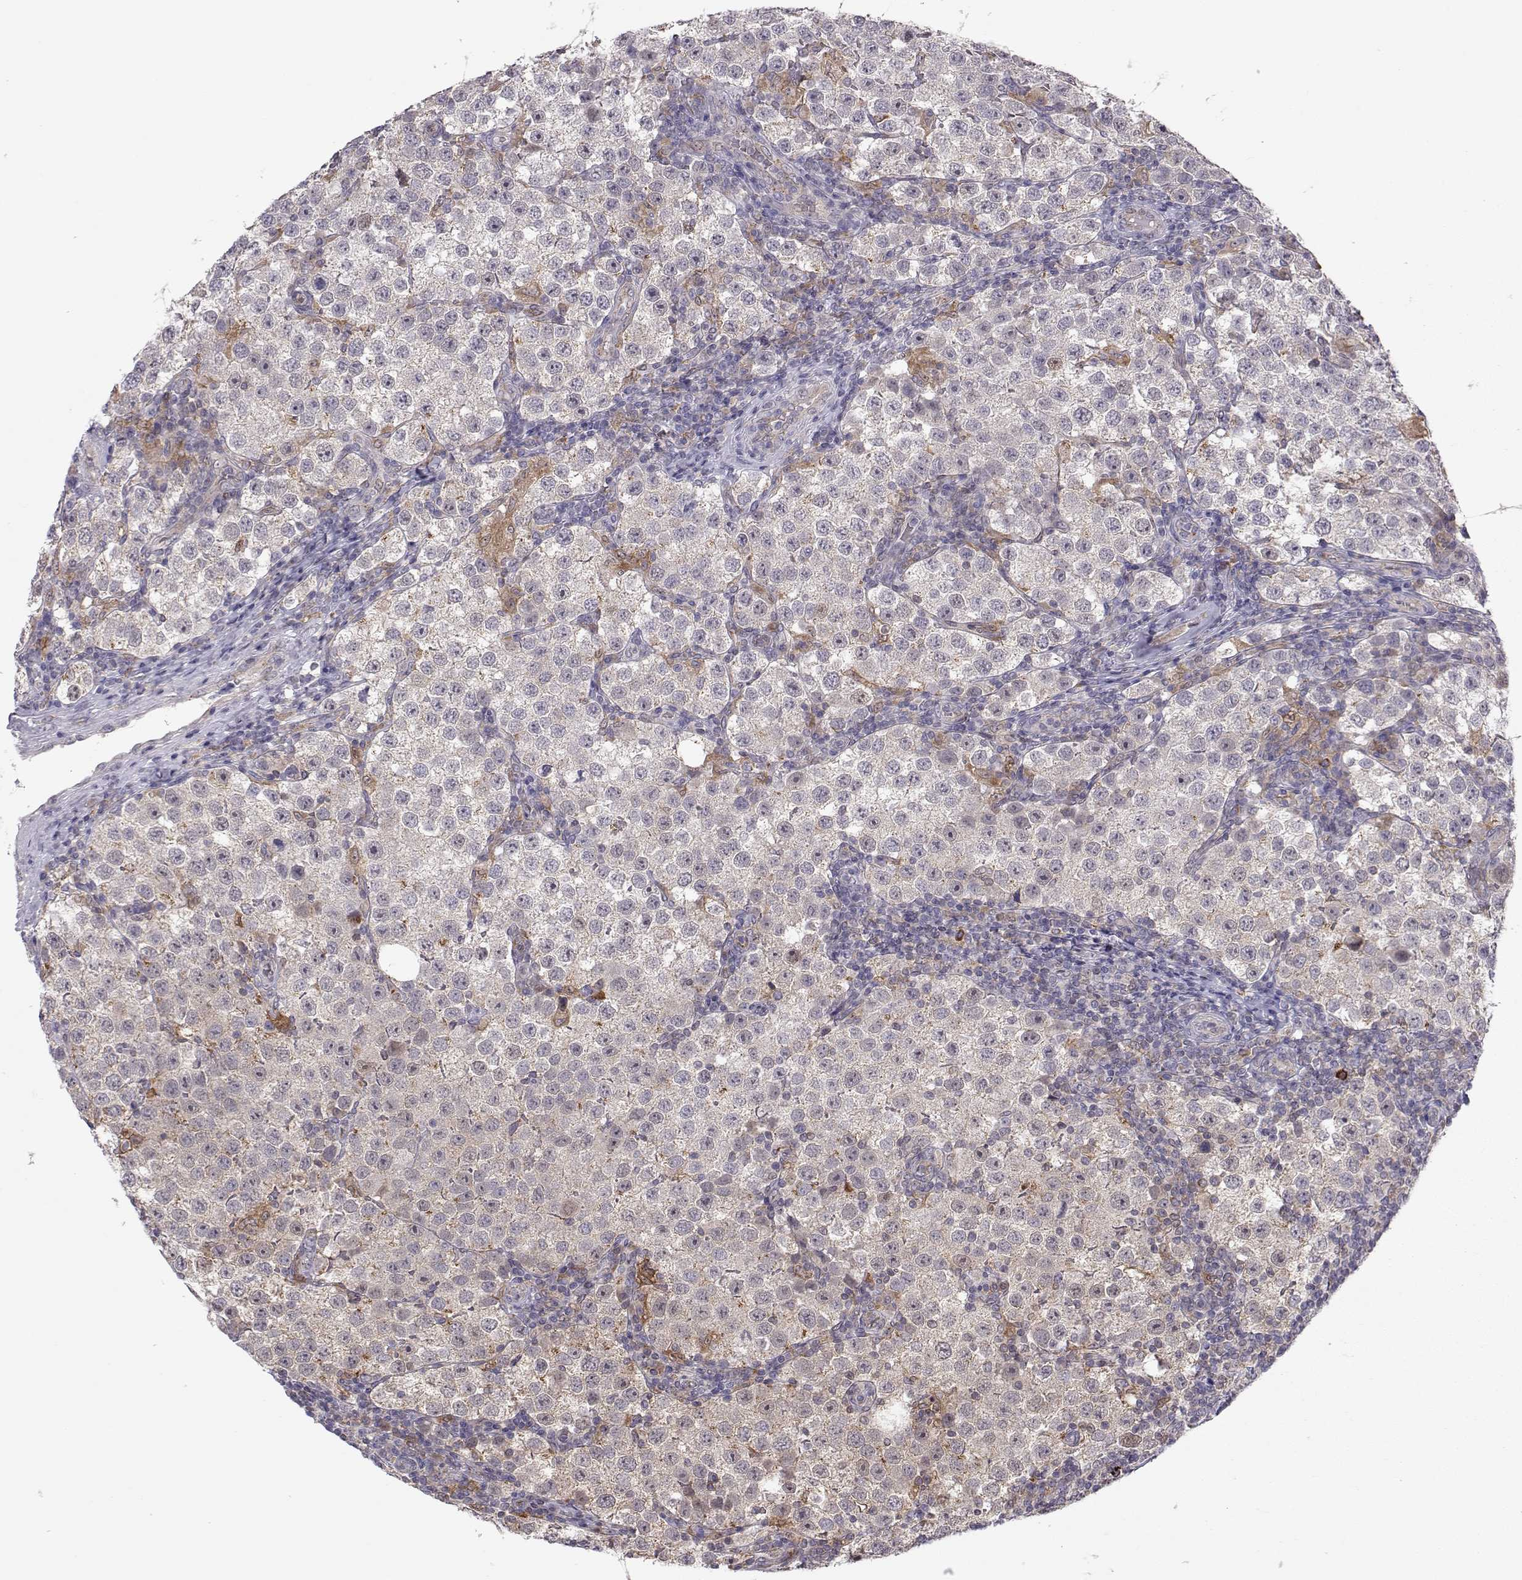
{"staining": {"intensity": "negative", "quantity": "none", "location": "none"}, "tissue": "testis cancer", "cell_type": "Tumor cells", "image_type": "cancer", "snomed": [{"axis": "morphology", "description": "Seminoma, NOS"}, {"axis": "topography", "description": "Testis"}], "caption": "Image shows no protein staining in tumor cells of testis cancer tissue.", "gene": "NPVF", "patient": {"sex": "male", "age": 37}}